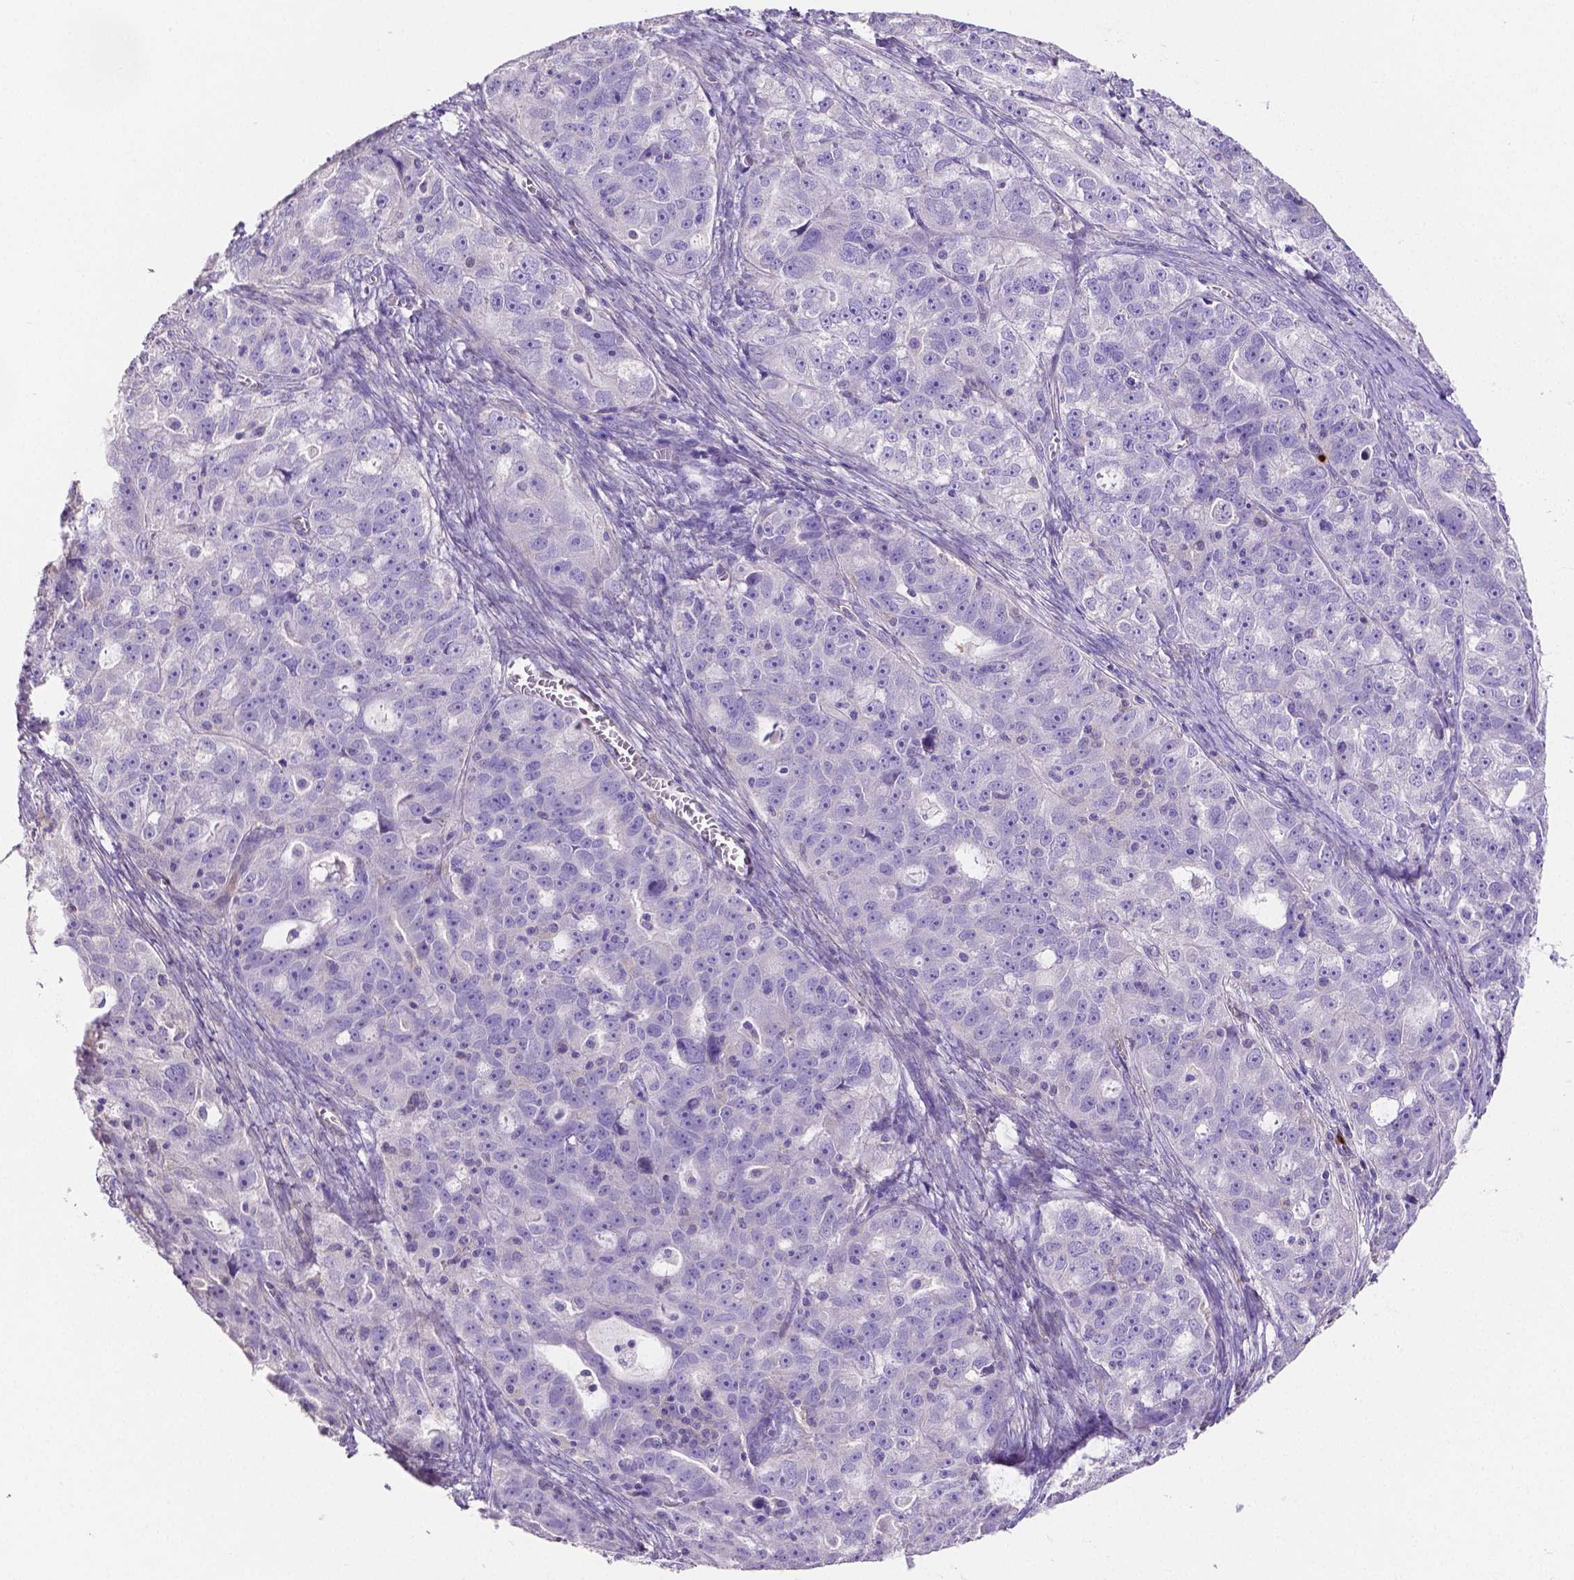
{"staining": {"intensity": "negative", "quantity": "none", "location": "none"}, "tissue": "ovarian cancer", "cell_type": "Tumor cells", "image_type": "cancer", "snomed": [{"axis": "morphology", "description": "Cystadenocarcinoma, serous, NOS"}, {"axis": "topography", "description": "Ovary"}], "caption": "Image shows no significant protein positivity in tumor cells of ovarian cancer.", "gene": "MMP9", "patient": {"sex": "female", "age": 51}}